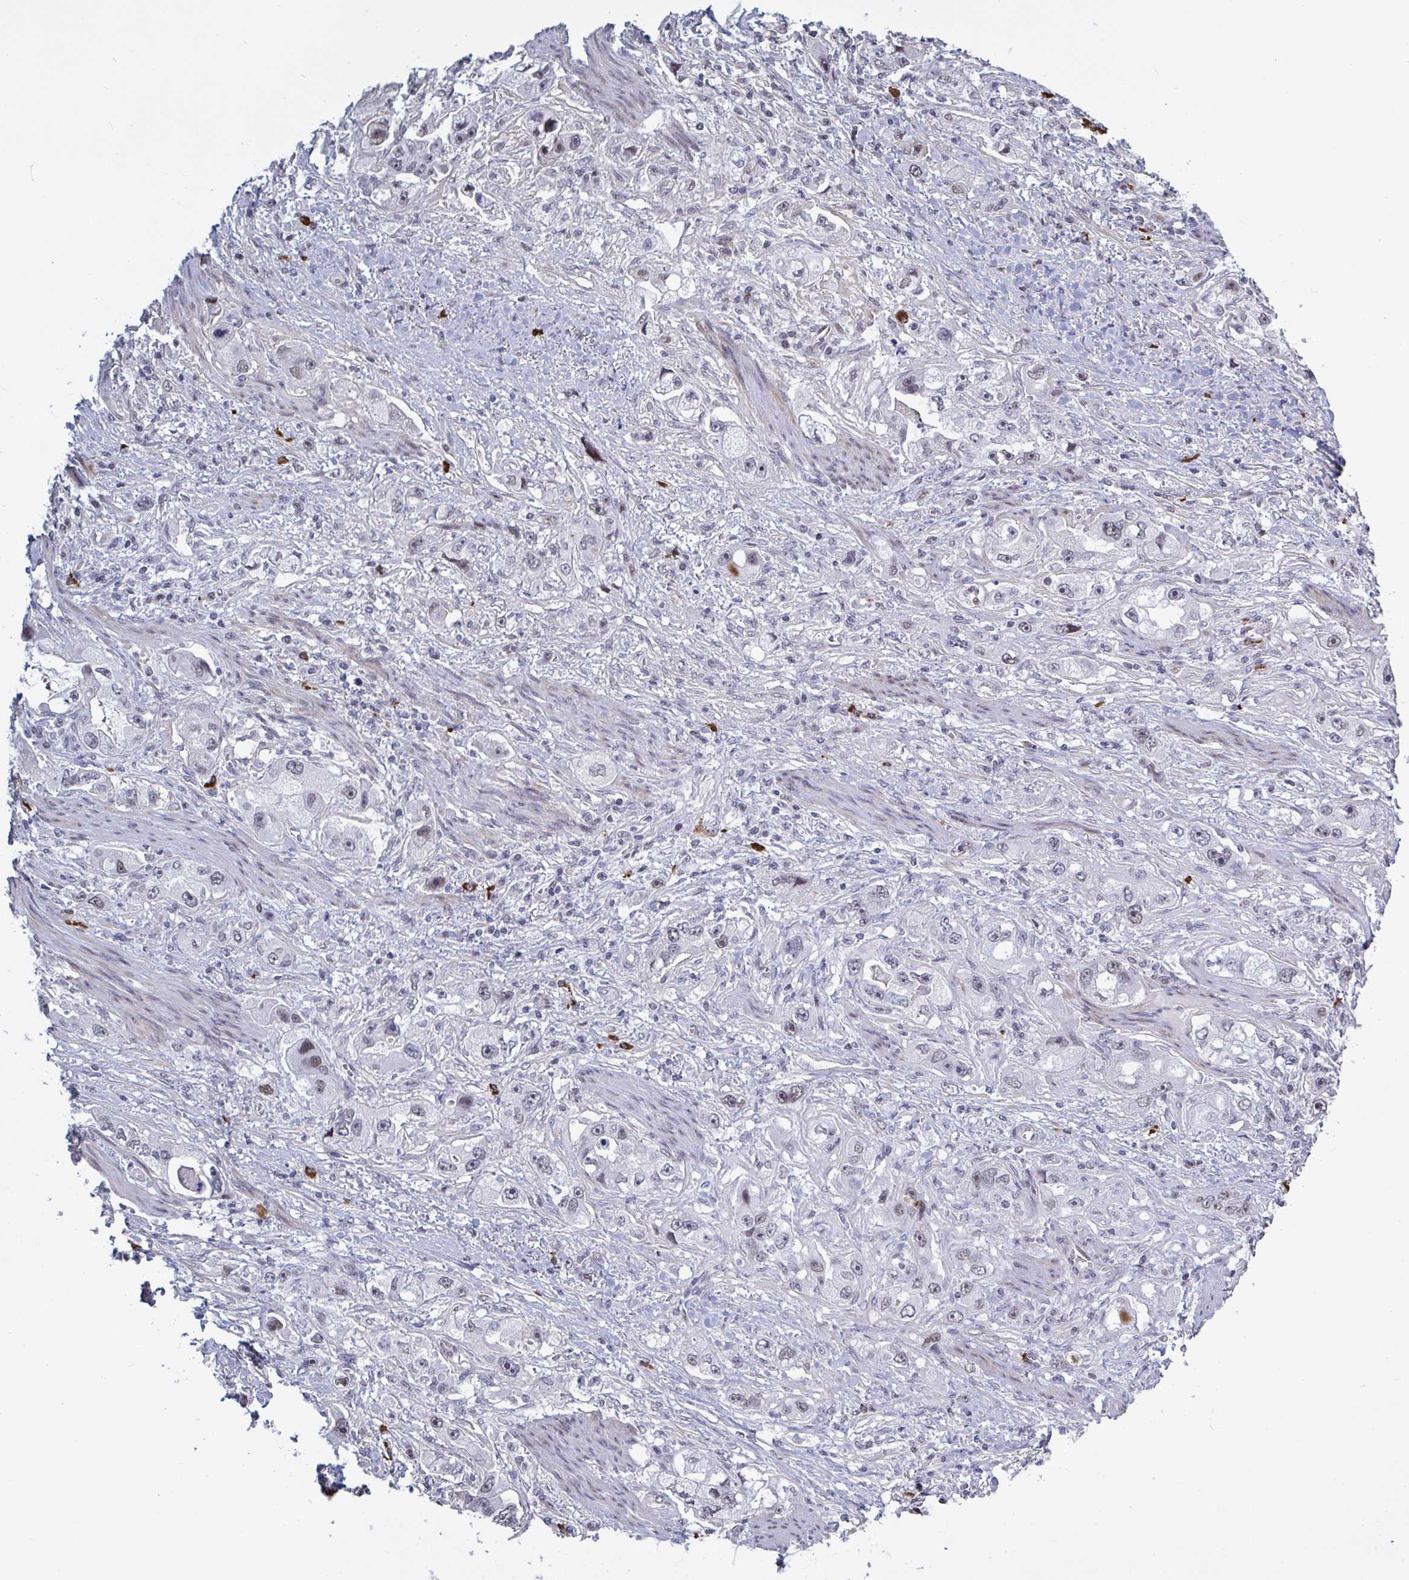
{"staining": {"intensity": "weak", "quantity": "25%-75%", "location": "nuclear"}, "tissue": "stomach cancer", "cell_type": "Tumor cells", "image_type": "cancer", "snomed": [{"axis": "morphology", "description": "Adenocarcinoma, NOS"}, {"axis": "topography", "description": "Stomach, lower"}], "caption": "Stomach cancer (adenocarcinoma) was stained to show a protein in brown. There is low levels of weak nuclear expression in about 25%-75% of tumor cells.", "gene": "BCL7B", "patient": {"sex": "female", "age": 93}}